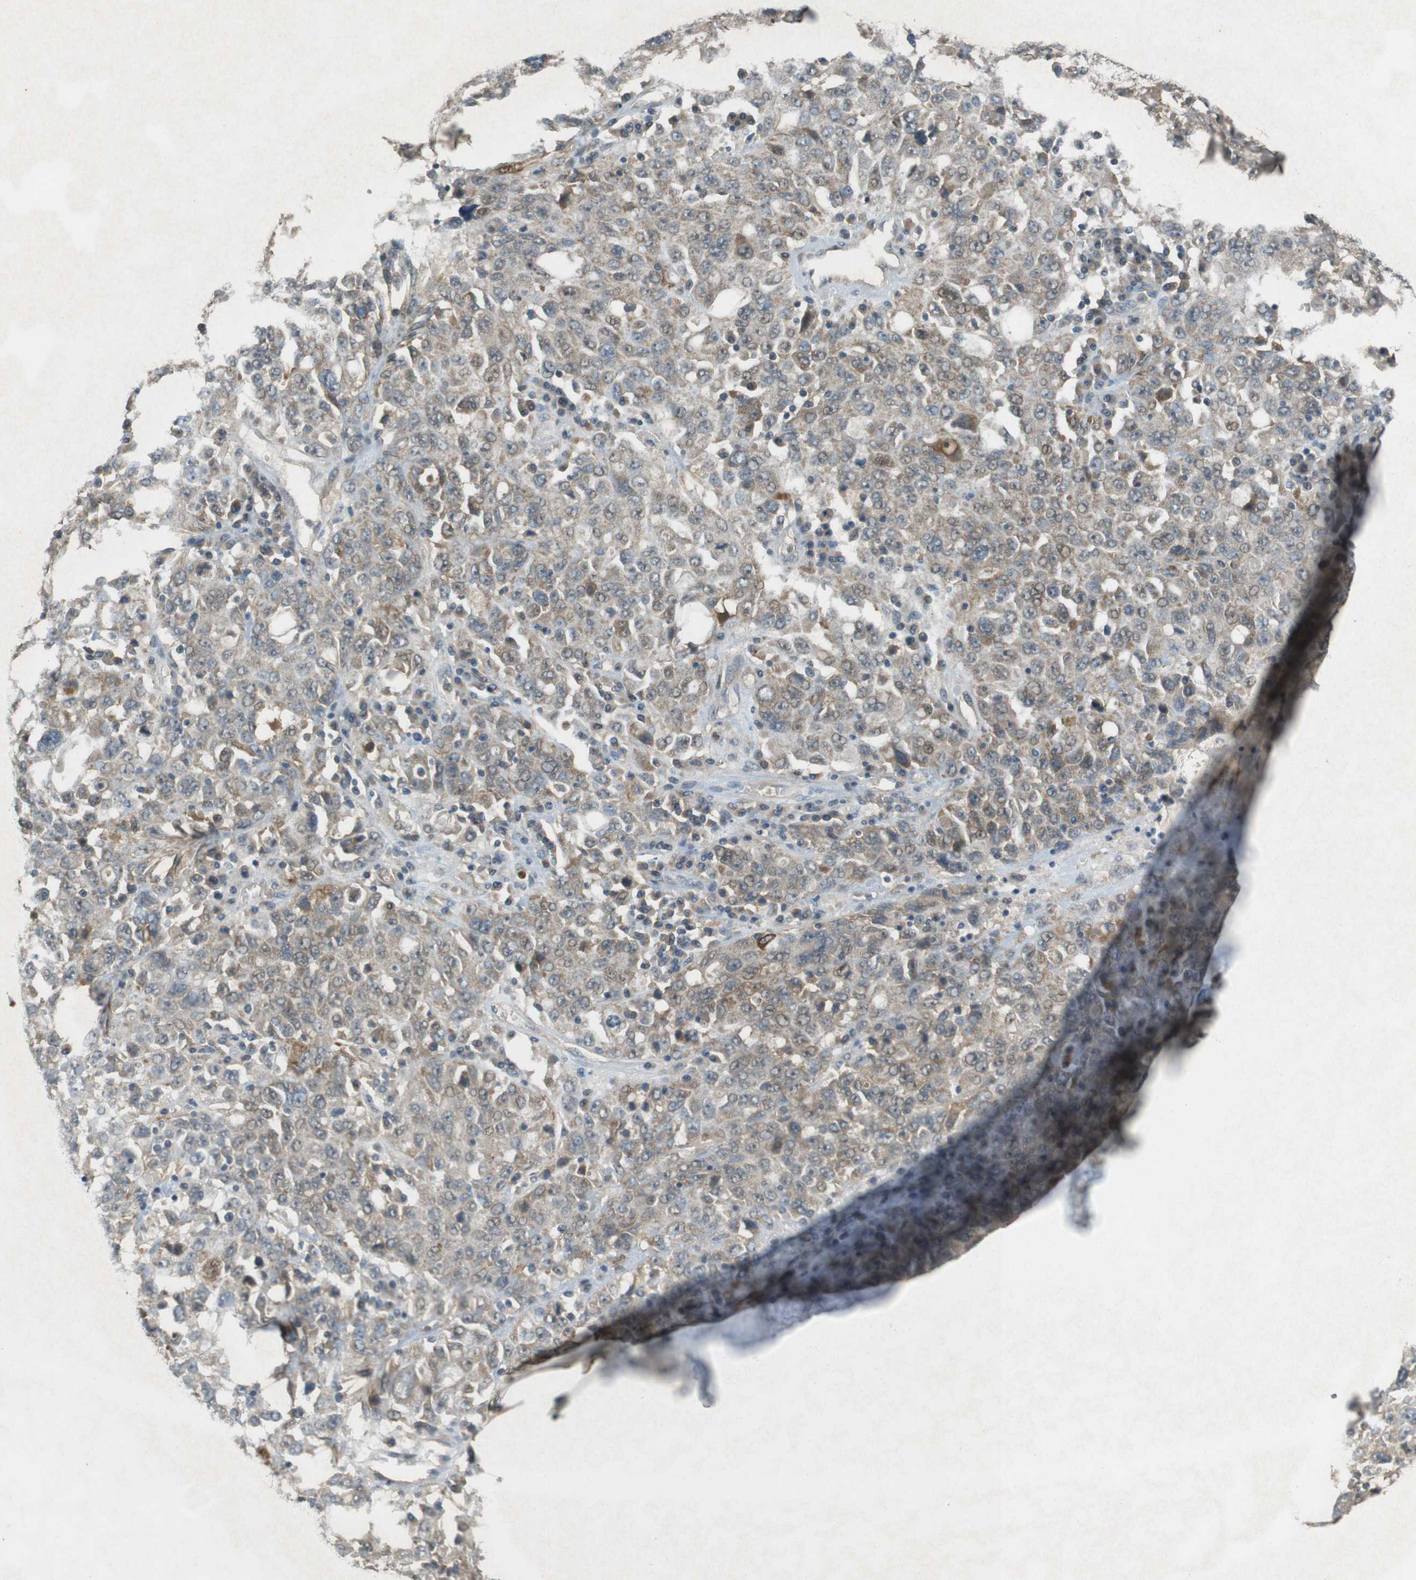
{"staining": {"intensity": "weak", "quantity": "25%-75%", "location": "cytoplasmic/membranous"}, "tissue": "ovarian cancer", "cell_type": "Tumor cells", "image_type": "cancer", "snomed": [{"axis": "morphology", "description": "Carcinoma, endometroid"}, {"axis": "topography", "description": "Ovary"}], "caption": "Ovarian cancer (endometroid carcinoma) stained for a protein demonstrates weak cytoplasmic/membranous positivity in tumor cells. The staining is performed using DAB (3,3'-diaminobenzidine) brown chromogen to label protein expression. The nuclei are counter-stained blue using hematoxylin.", "gene": "ZDHHC20", "patient": {"sex": "female", "age": 62}}